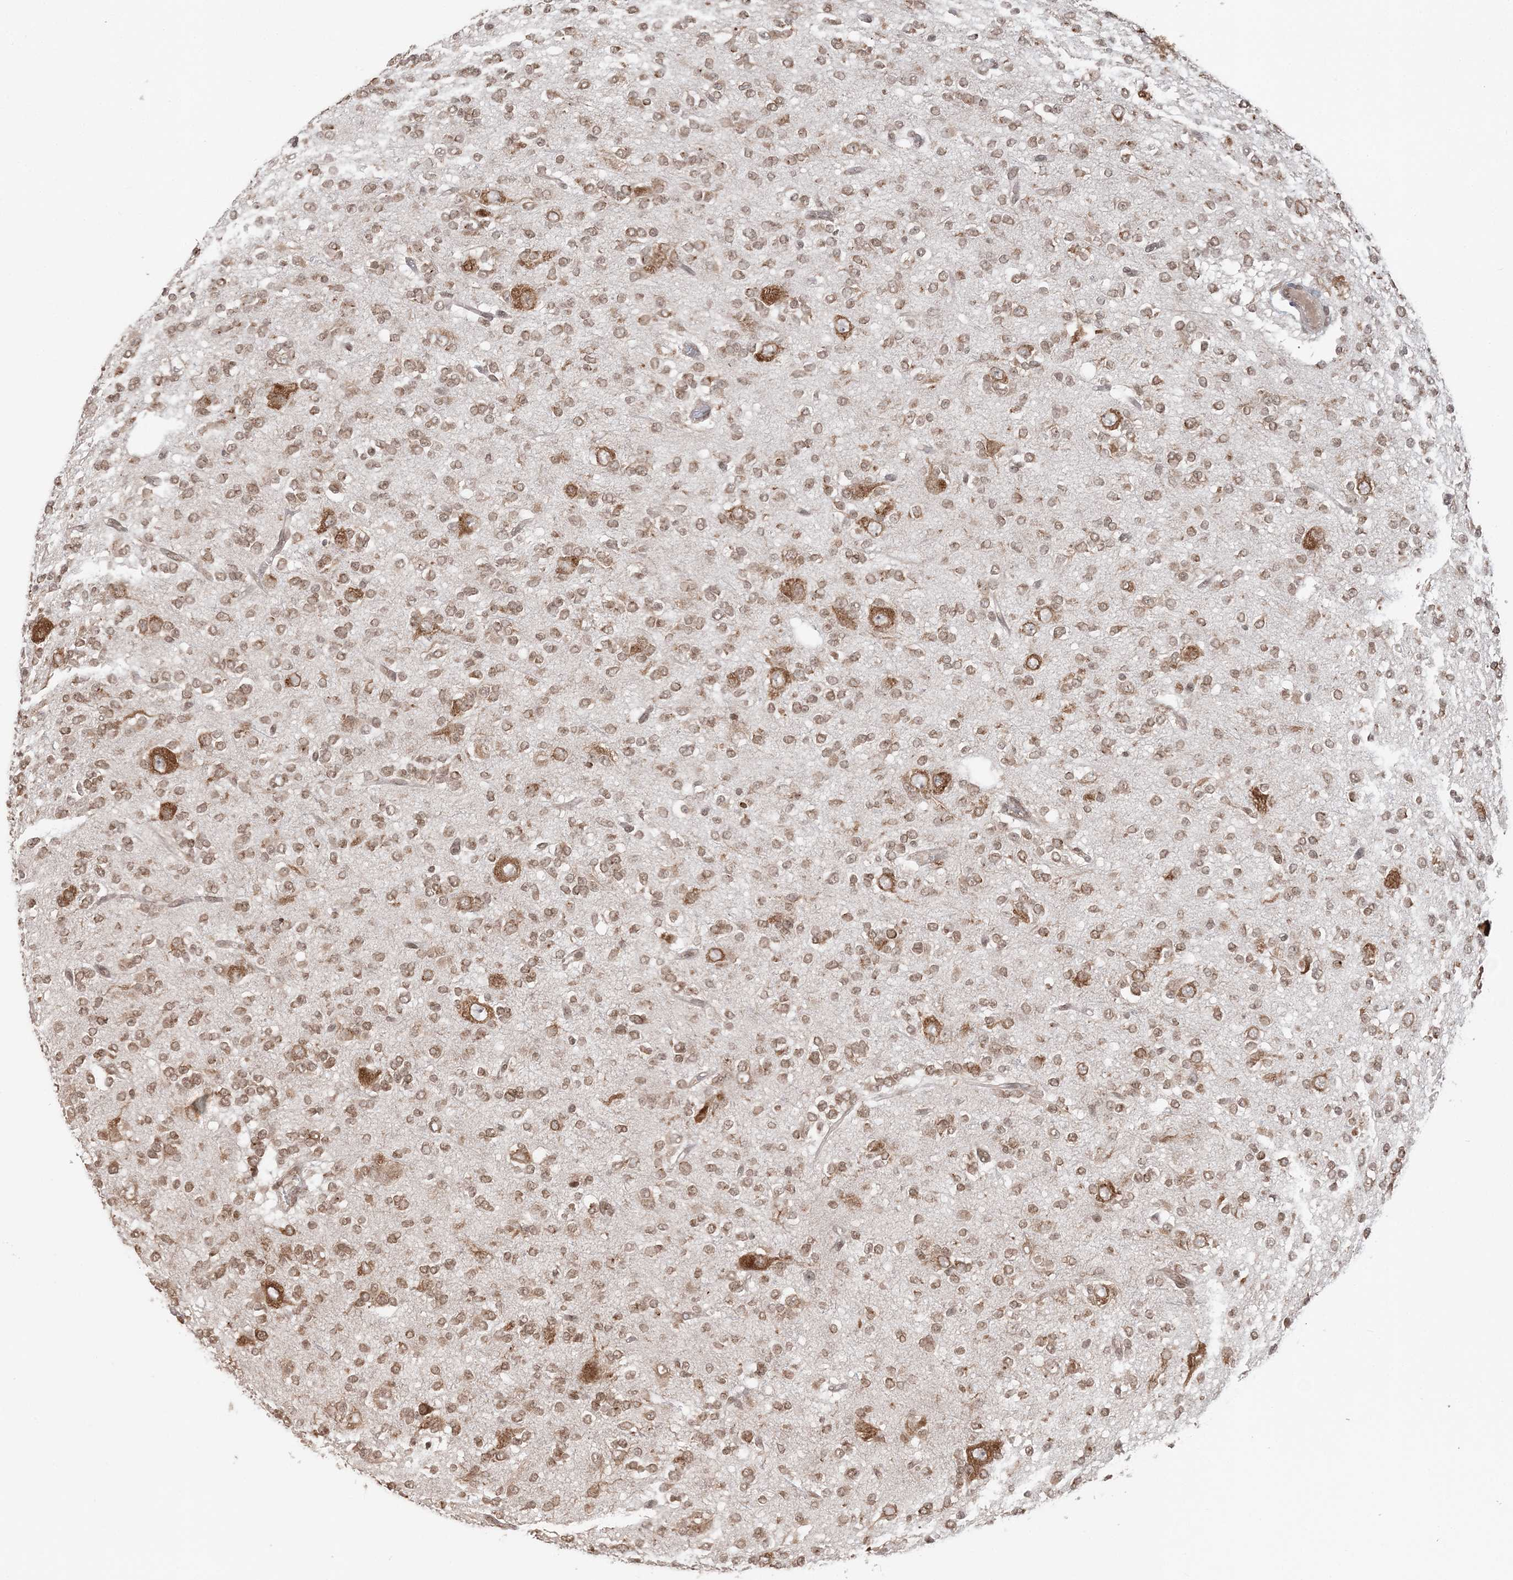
{"staining": {"intensity": "moderate", "quantity": ">75%", "location": "nuclear"}, "tissue": "glioma", "cell_type": "Tumor cells", "image_type": "cancer", "snomed": [{"axis": "morphology", "description": "Glioma, malignant, Low grade"}, {"axis": "topography", "description": "Brain"}], "caption": "Low-grade glioma (malignant) stained for a protein (brown) demonstrates moderate nuclear positive positivity in about >75% of tumor cells.", "gene": "TMED10", "patient": {"sex": "male", "age": 38}}